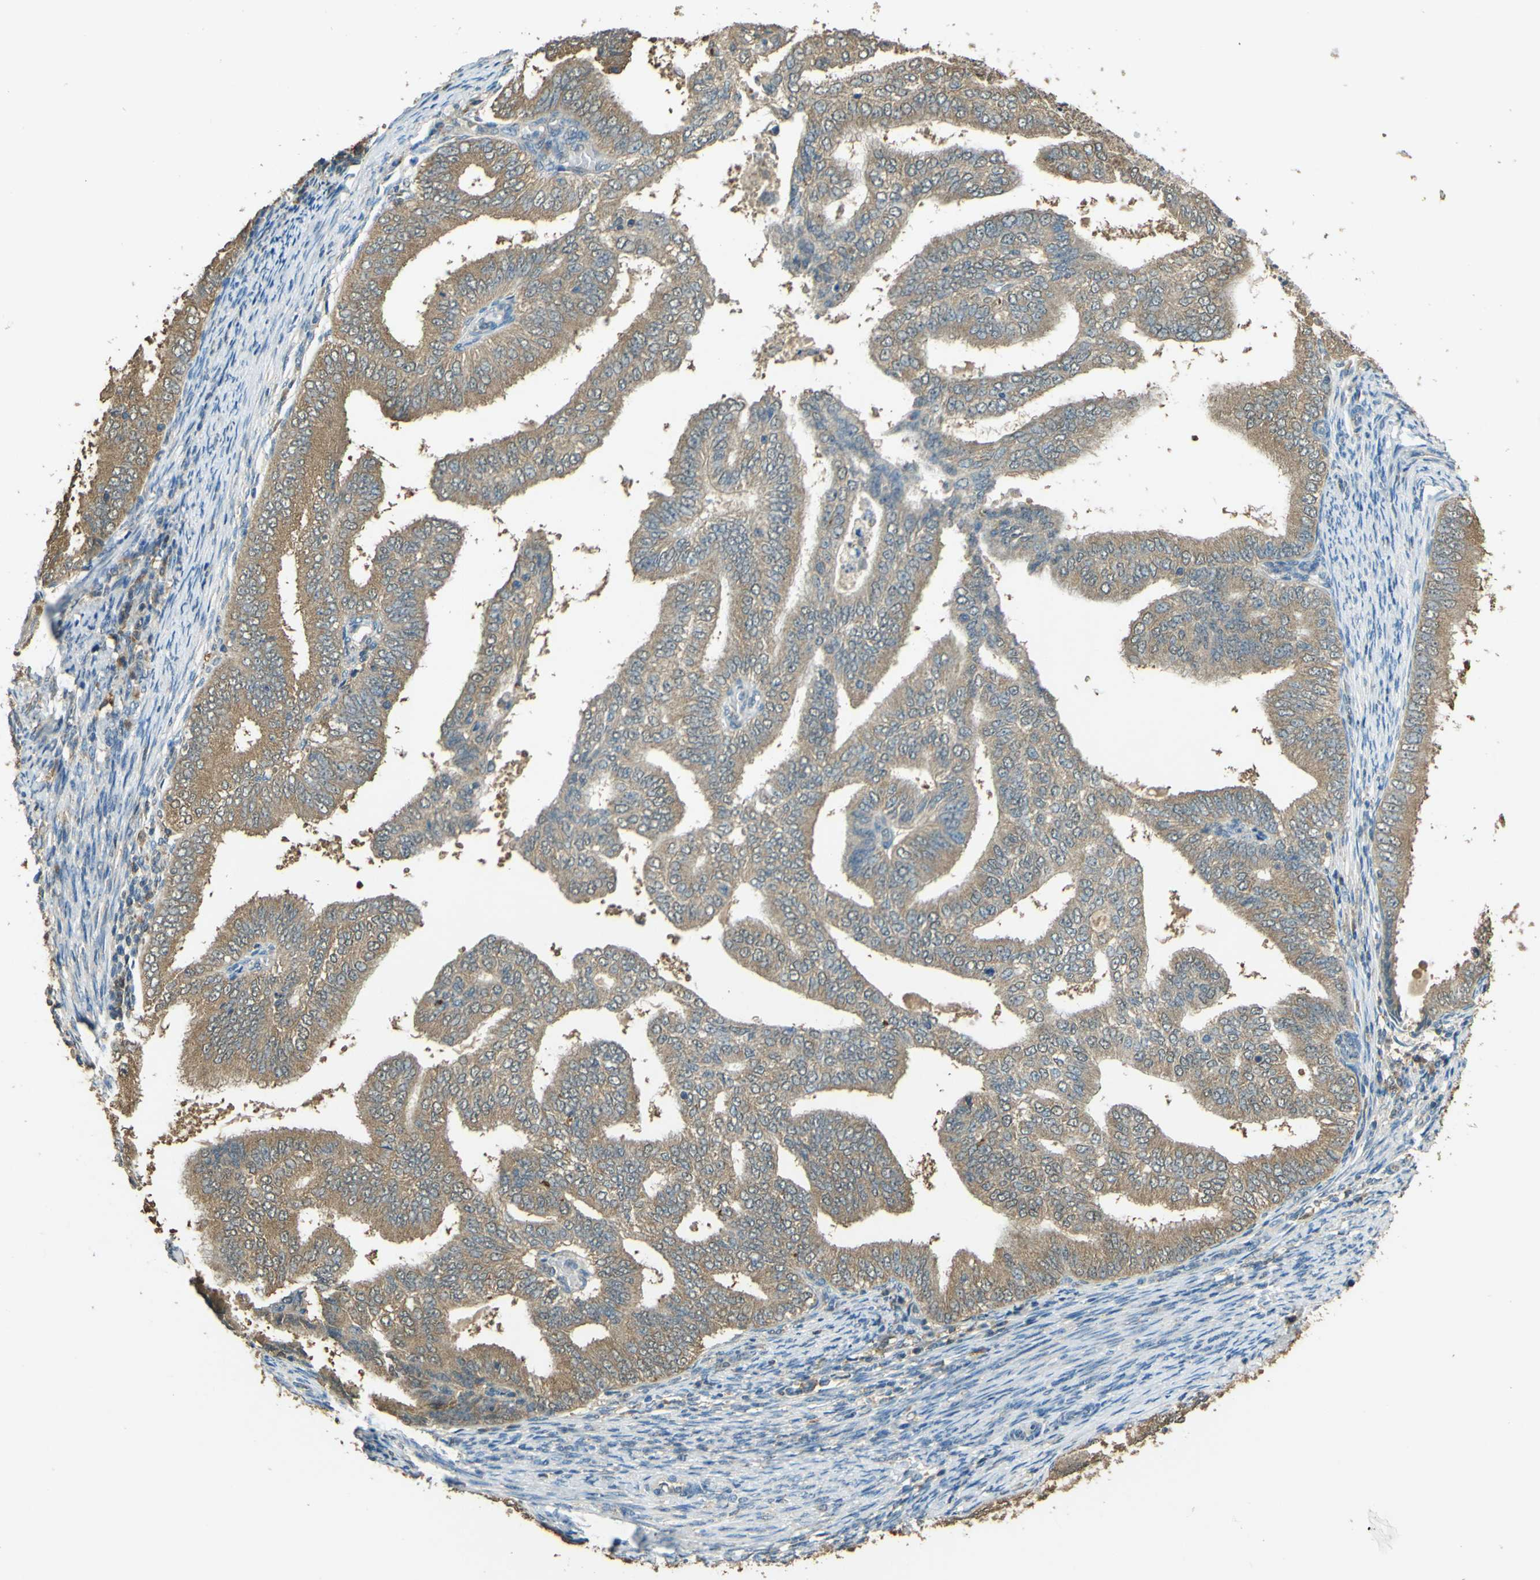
{"staining": {"intensity": "moderate", "quantity": "25%-75%", "location": "cytoplasmic/membranous"}, "tissue": "endometrial cancer", "cell_type": "Tumor cells", "image_type": "cancer", "snomed": [{"axis": "morphology", "description": "Adenocarcinoma, NOS"}, {"axis": "topography", "description": "Endometrium"}], "caption": "An IHC histopathology image of tumor tissue is shown. Protein staining in brown labels moderate cytoplasmic/membranous positivity in adenocarcinoma (endometrial) within tumor cells.", "gene": "GOLGA1", "patient": {"sex": "female", "age": 58}}